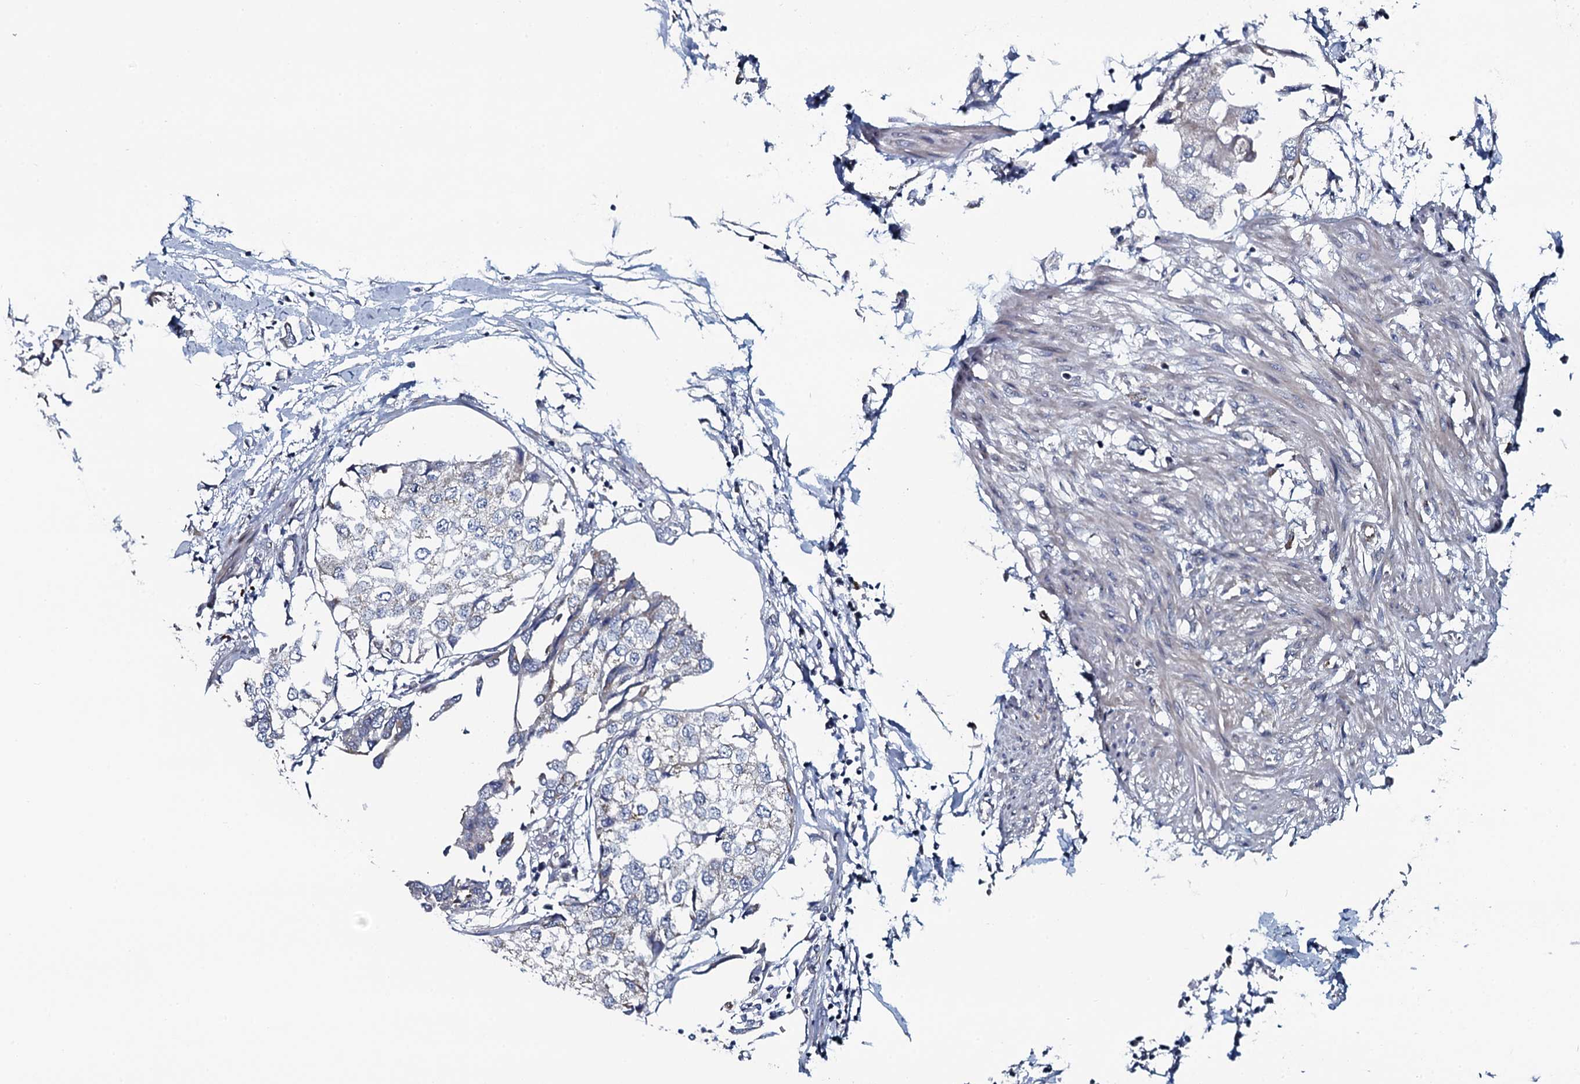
{"staining": {"intensity": "negative", "quantity": "none", "location": "none"}, "tissue": "urothelial cancer", "cell_type": "Tumor cells", "image_type": "cancer", "snomed": [{"axis": "morphology", "description": "Urothelial carcinoma, High grade"}, {"axis": "topography", "description": "Urinary bladder"}], "caption": "Urothelial carcinoma (high-grade) was stained to show a protein in brown. There is no significant positivity in tumor cells.", "gene": "KCTD4", "patient": {"sex": "male", "age": 64}}